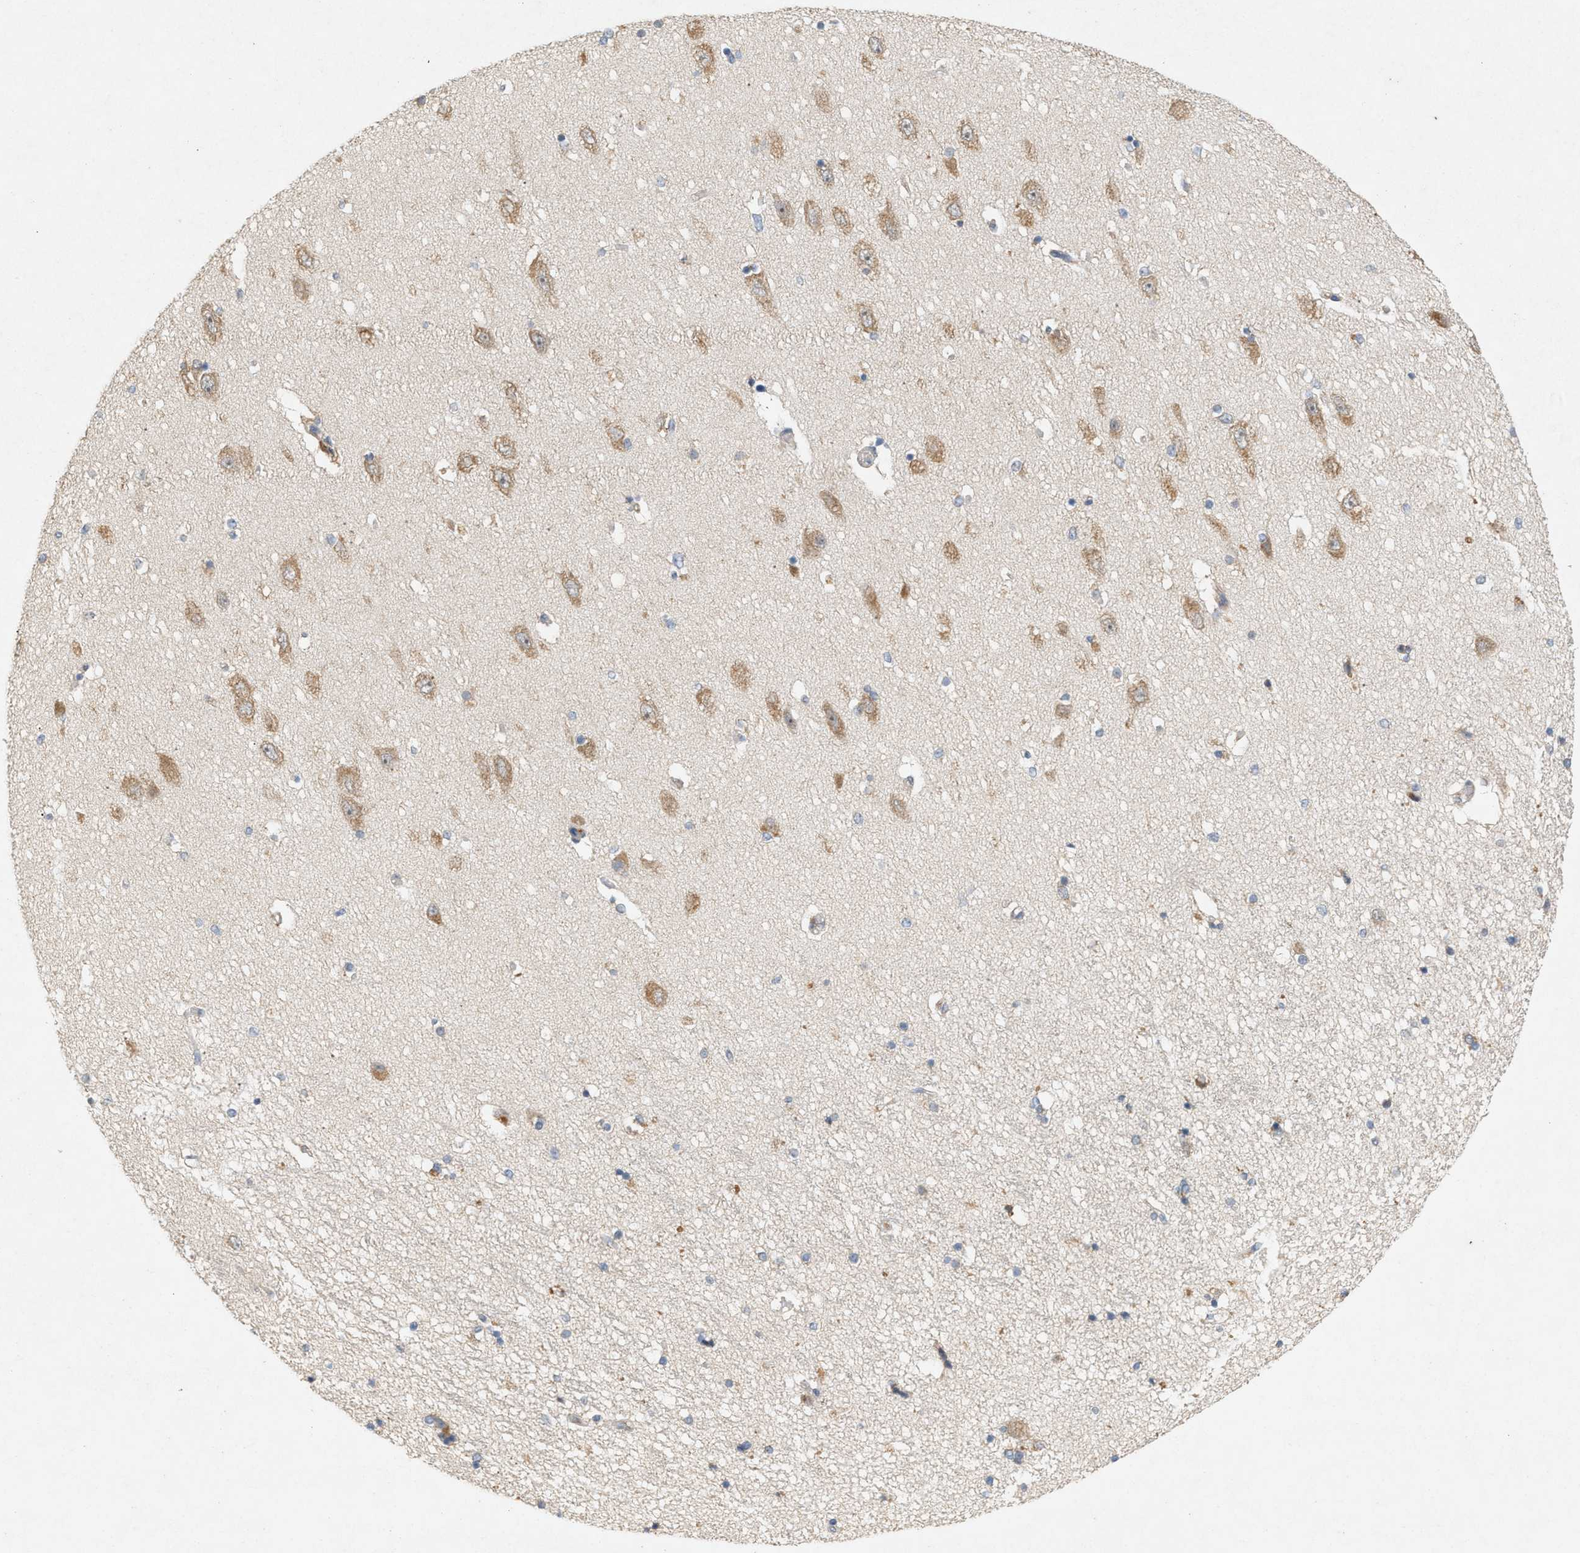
{"staining": {"intensity": "moderate", "quantity": "<25%", "location": "cytoplasmic/membranous"}, "tissue": "hippocampus", "cell_type": "Glial cells", "image_type": "normal", "snomed": [{"axis": "morphology", "description": "Normal tissue, NOS"}, {"axis": "topography", "description": "Hippocampus"}], "caption": "This photomicrograph shows benign hippocampus stained with immunohistochemistry (IHC) to label a protein in brown. The cytoplasmic/membranous of glial cells show moderate positivity for the protein. Nuclei are counter-stained blue.", "gene": "DCAF7", "patient": {"sex": "female", "age": 54}}